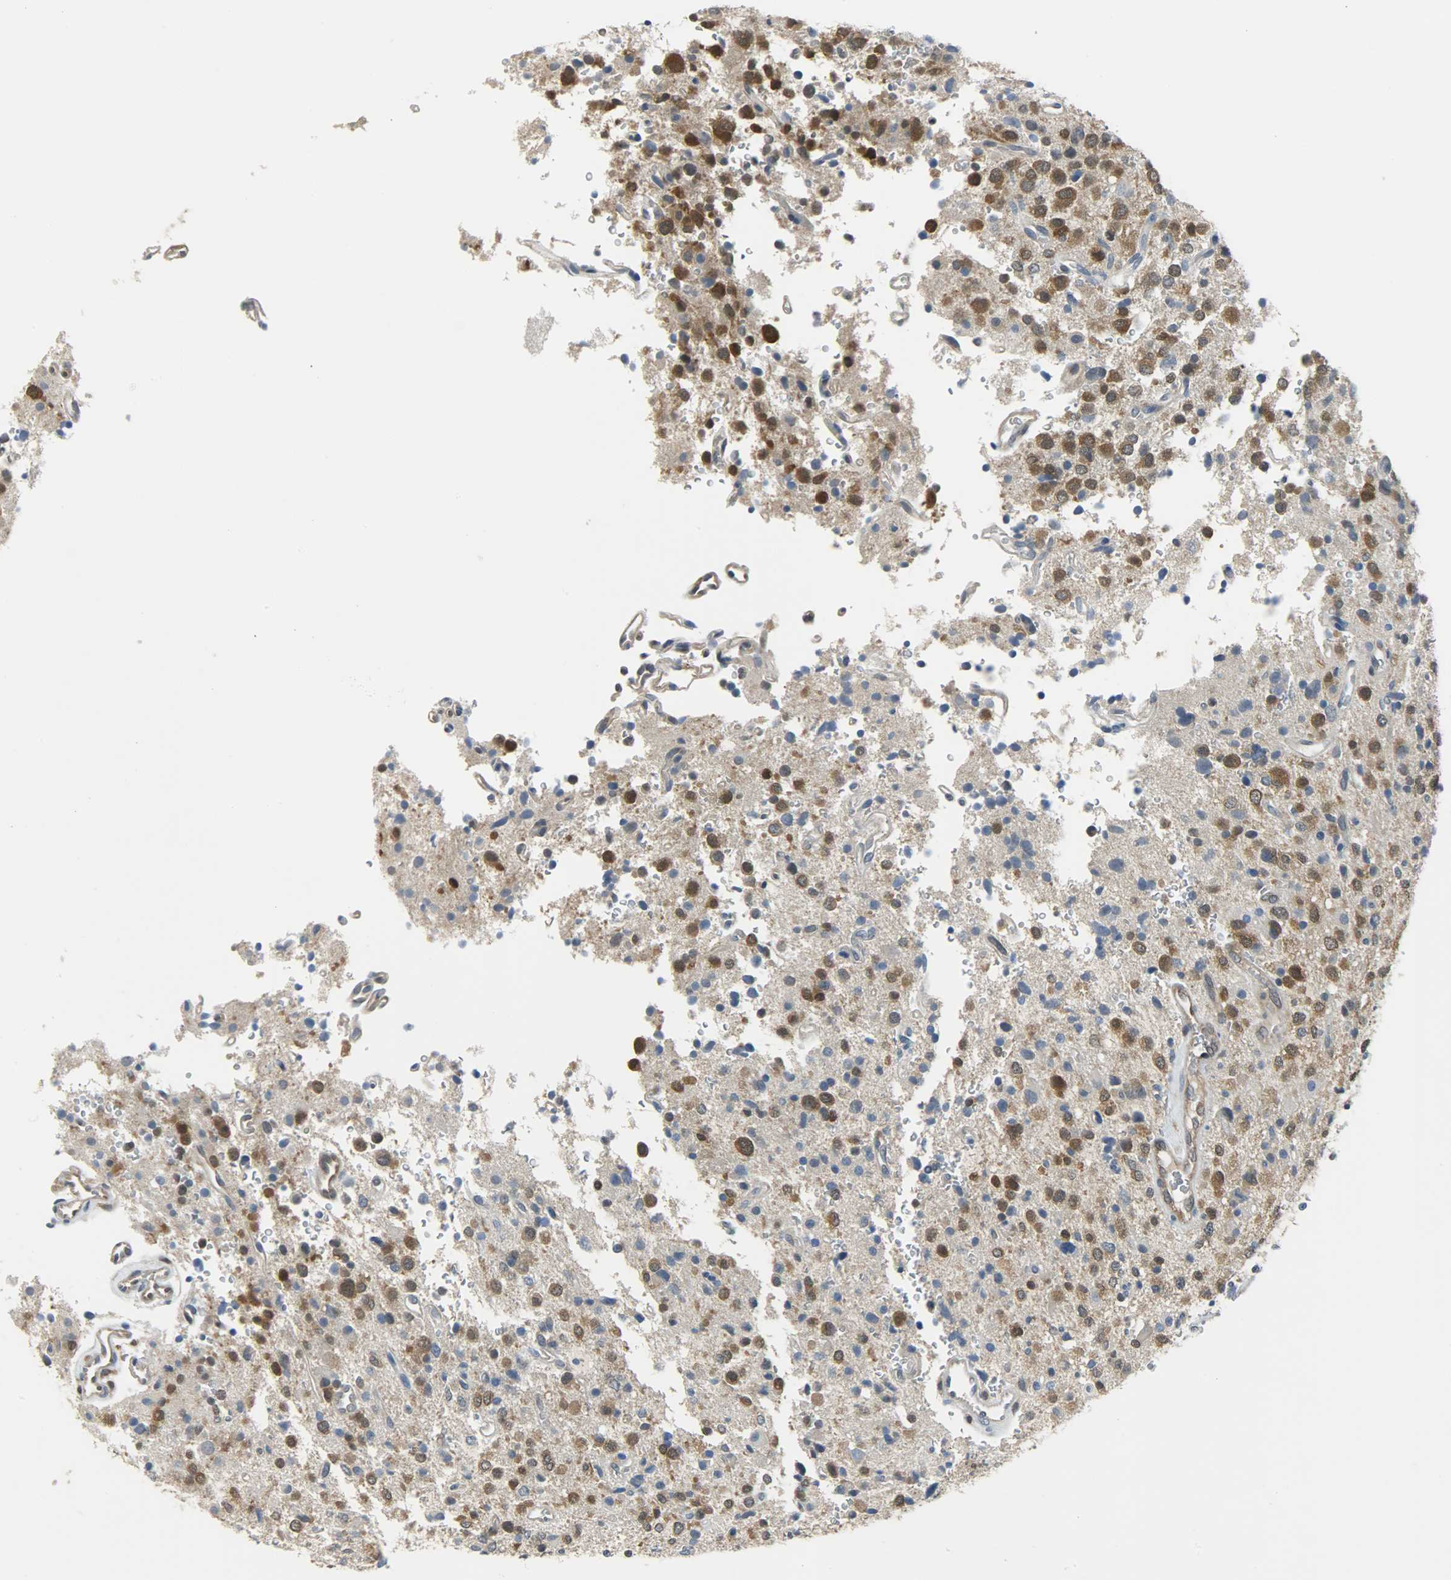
{"staining": {"intensity": "strong", "quantity": ">75%", "location": "cytoplasmic/membranous,nuclear"}, "tissue": "glioma", "cell_type": "Tumor cells", "image_type": "cancer", "snomed": [{"axis": "morphology", "description": "Glioma, malignant, High grade"}, {"axis": "topography", "description": "Brain"}], "caption": "Immunohistochemistry staining of glioma, which reveals high levels of strong cytoplasmic/membranous and nuclear expression in about >75% of tumor cells indicating strong cytoplasmic/membranous and nuclear protein staining. The staining was performed using DAB (3,3'-diaminobenzidine) (brown) for protein detection and nuclei were counterstained in hematoxylin (blue).", "gene": "EIF4EBP1", "patient": {"sex": "male", "age": 47}}